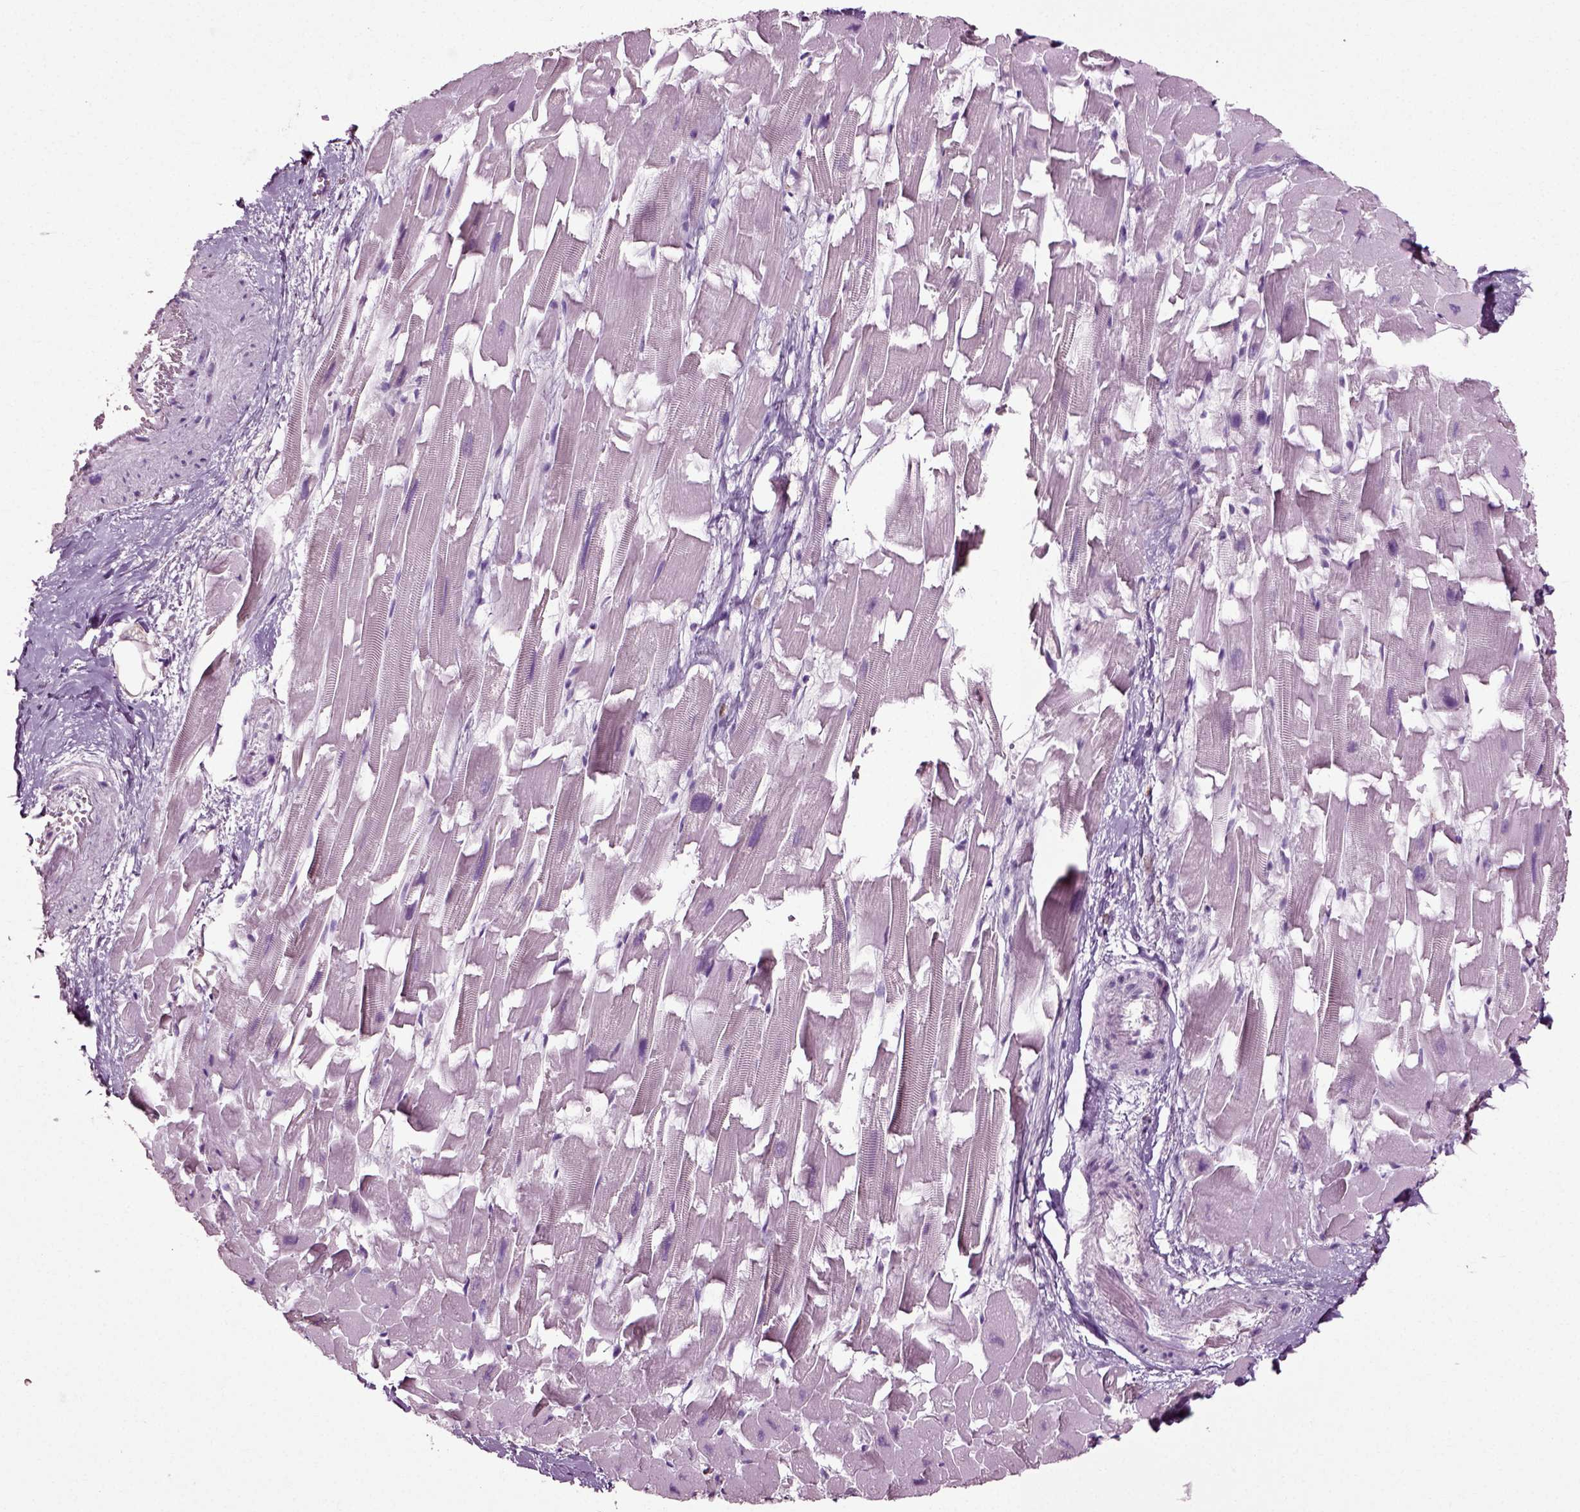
{"staining": {"intensity": "negative", "quantity": "none", "location": "none"}, "tissue": "heart muscle", "cell_type": "Cardiomyocytes", "image_type": "normal", "snomed": [{"axis": "morphology", "description": "Normal tissue, NOS"}, {"axis": "topography", "description": "Heart"}], "caption": "High power microscopy image of an immunohistochemistry (IHC) photomicrograph of benign heart muscle, revealing no significant positivity in cardiomyocytes.", "gene": "SLC26A8", "patient": {"sex": "female", "age": 64}}